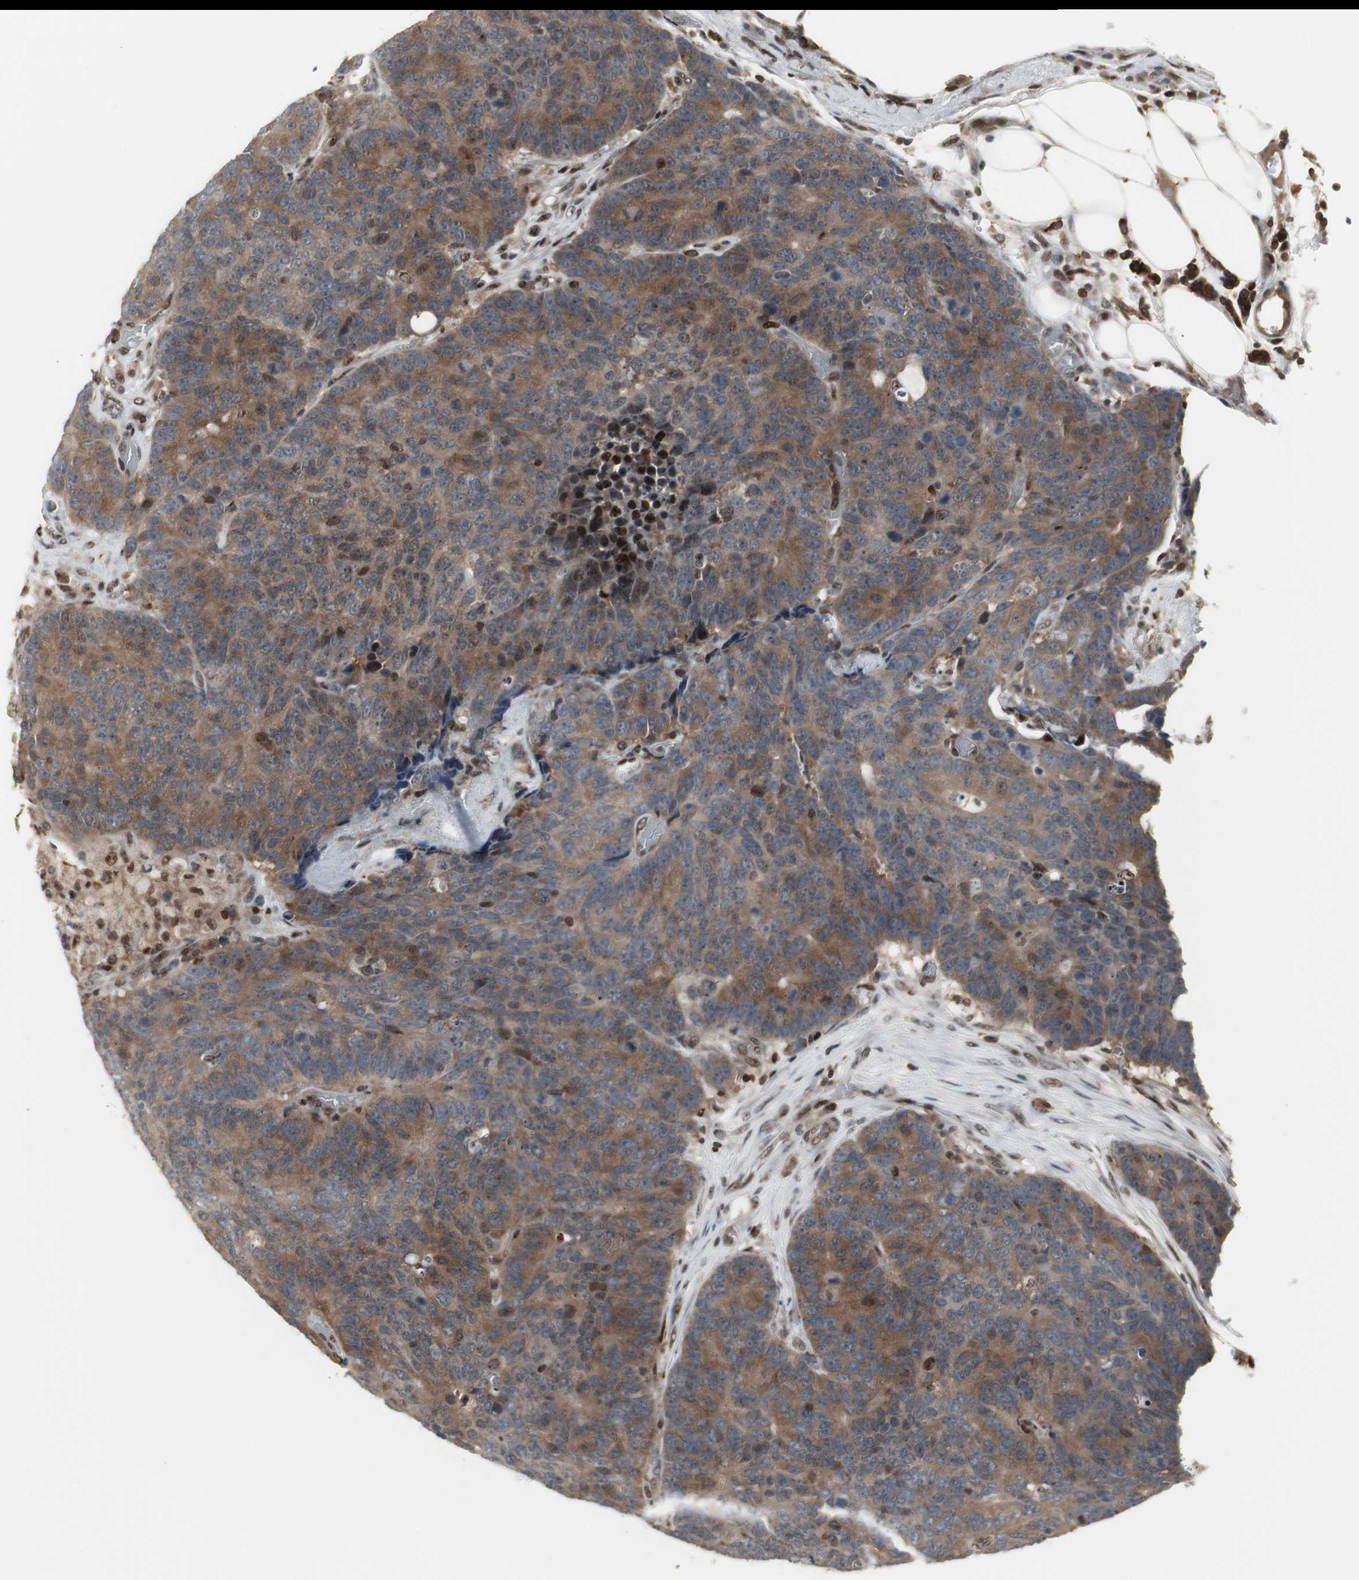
{"staining": {"intensity": "moderate", "quantity": ">75%", "location": "cytoplasmic/membranous"}, "tissue": "colorectal cancer", "cell_type": "Tumor cells", "image_type": "cancer", "snomed": [{"axis": "morphology", "description": "Adenocarcinoma, NOS"}, {"axis": "topography", "description": "Colon"}], "caption": "DAB immunohistochemical staining of adenocarcinoma (colorectal) displays moderate cytoplasmic/membranous protein expression in approximately >75% of tumor cells.", "gene": "GRK2", "patient": {"sex": "female", "age": 86}}